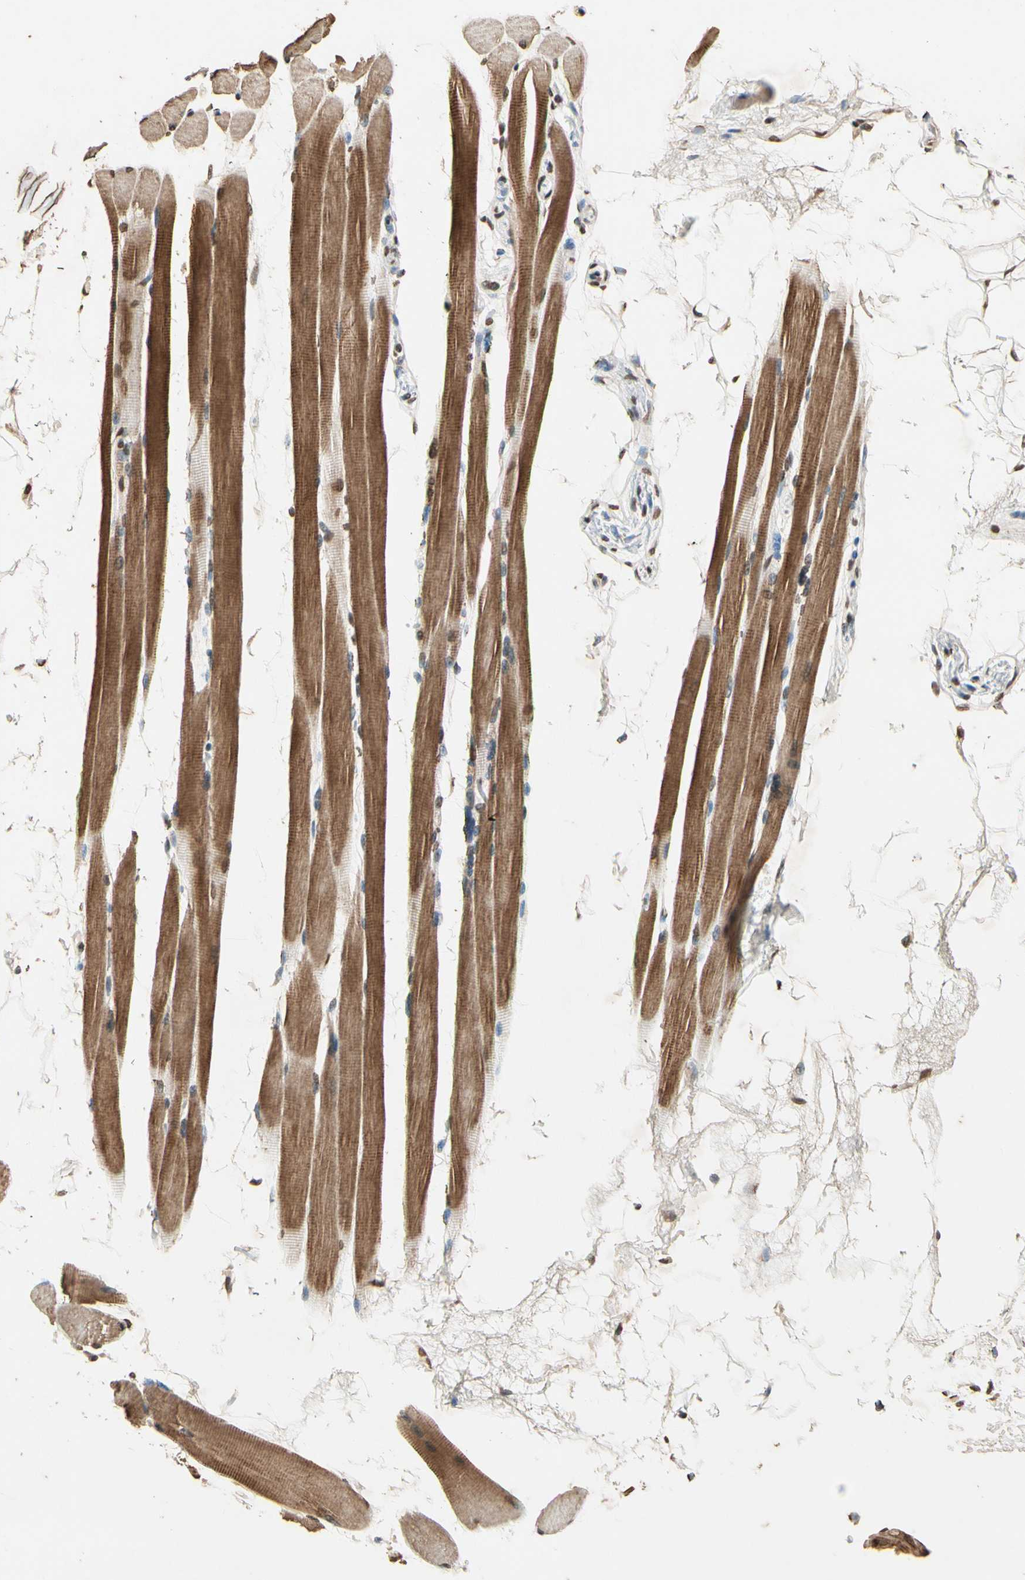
{"staining": {"intensity": "moderate", "quantity": ">75%", "location": "cytoplasmic/membranous"}, "tissue": "skeletal muscle", "cell_type": "Myocytes", "image_type": "normal", "snomed": [{"axis": "morphology", "description": "Normal tissue, NOS"}, {"axis": "topography", "description": "Skeletal muscle"}, {"axis": "topography", "description": "Oral tissue"}, {"axis": "topography", "description": "Peripheral nerve tissue"}], "caption": "This image shows IHC staining of unremarkable human skeletal muscle, with medium moderate cytoplasmic/membranous positivity in approximately >75% of myocytes.", "gene": "TOP1", "patient": {"sex": "female", "age": 84}}